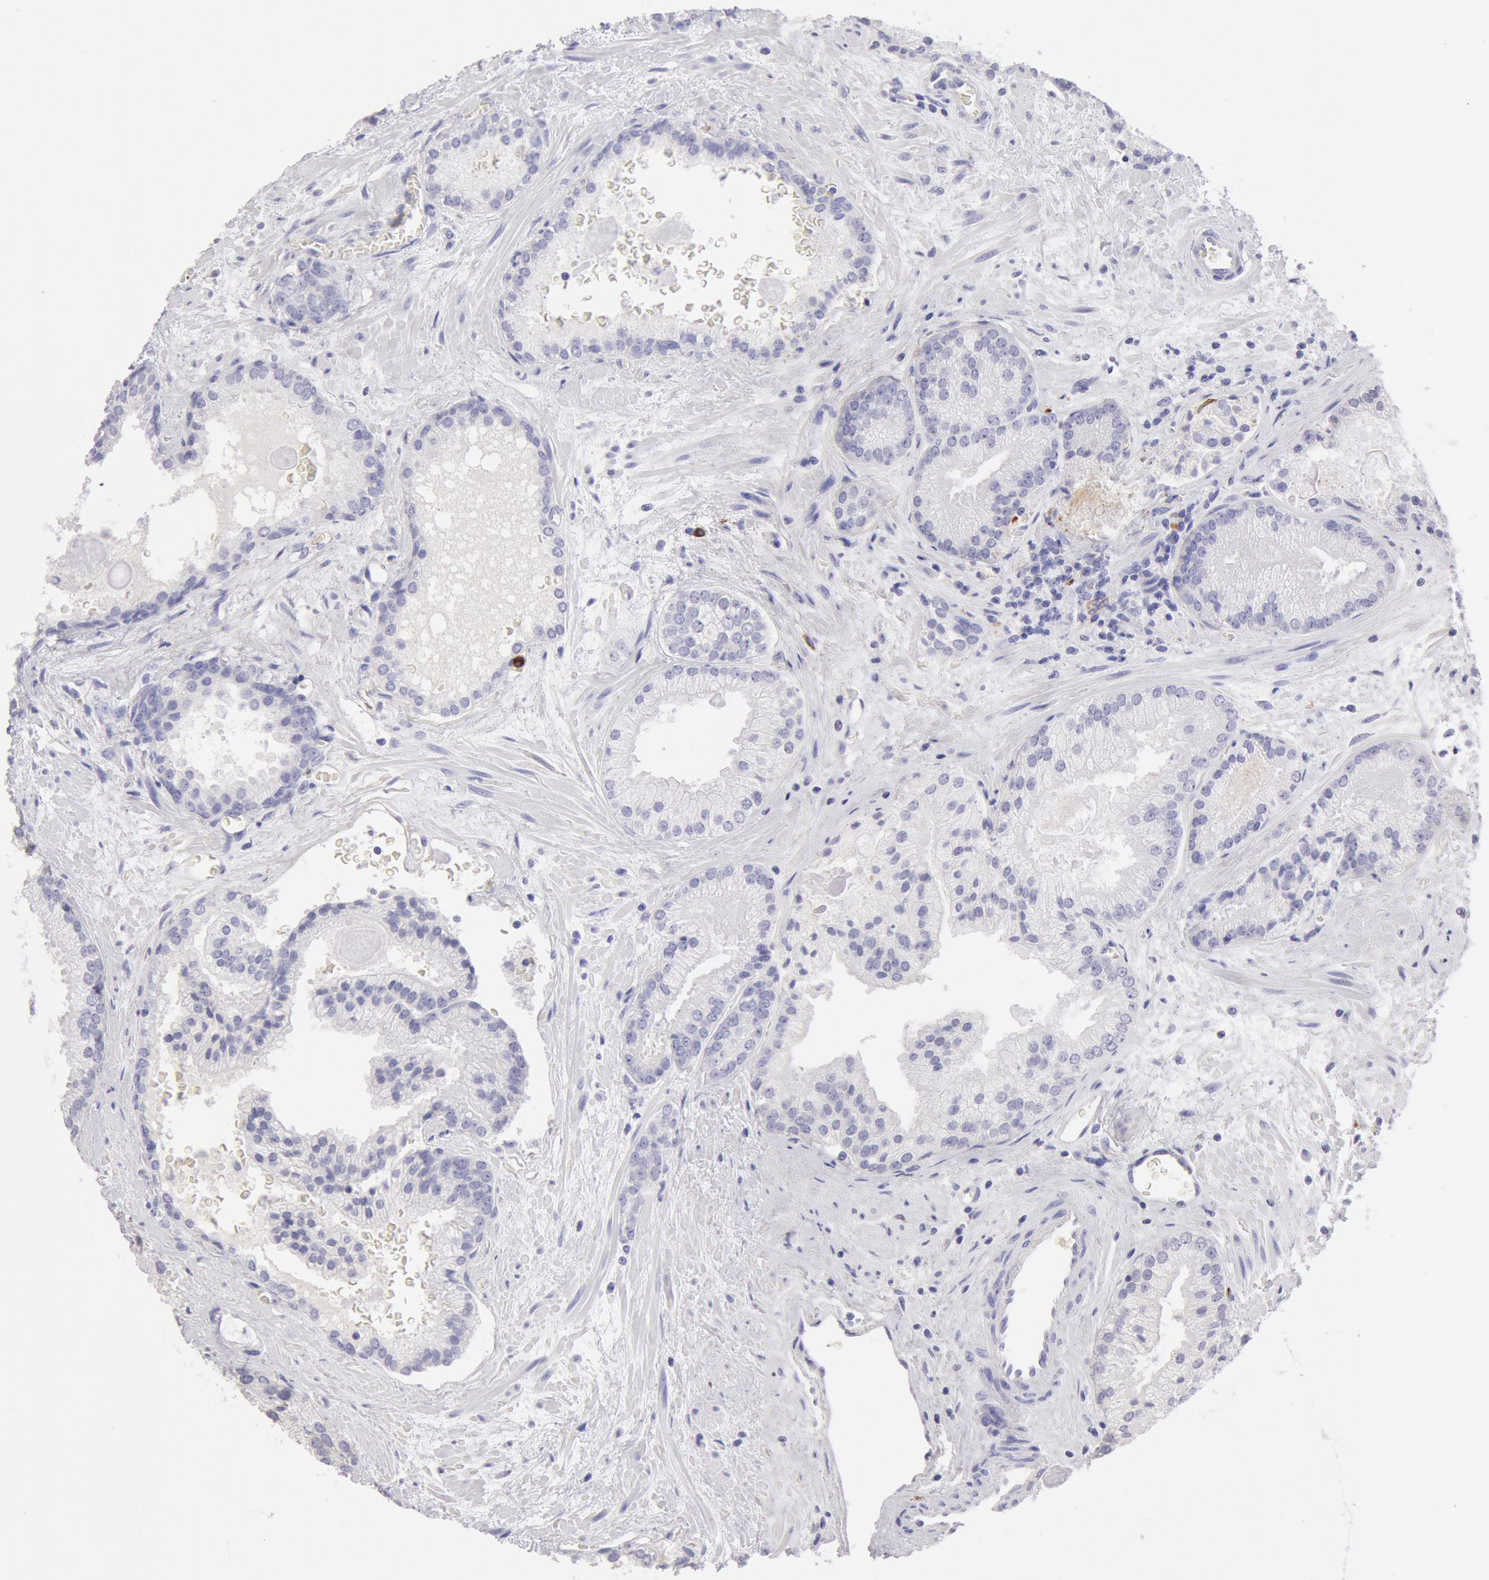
{"staining": {"intensity": "negative", "quantity": "none", "location": "none"}, "tissue": "prostate cancer", "cell_type": "Tumor cells", "image_type": "cancer", "snomed": [{"axis": "morphology", "description": "Adenocarcinoma, Medium grade"}, {"axis": "topography", "description": "Prostate"}], "caption": "Immunohistochemistry (IHC) micrograph of human adenocarcinoma (medium-grade) (prostate) stained for a protein (brown), which reveals no positivity in tumor cells. (Immunohistochemistry (IHC), brightfield microscopy, high magnification).", "gene": "FCN1", "patient": {"sex": "male", "age": 70}}